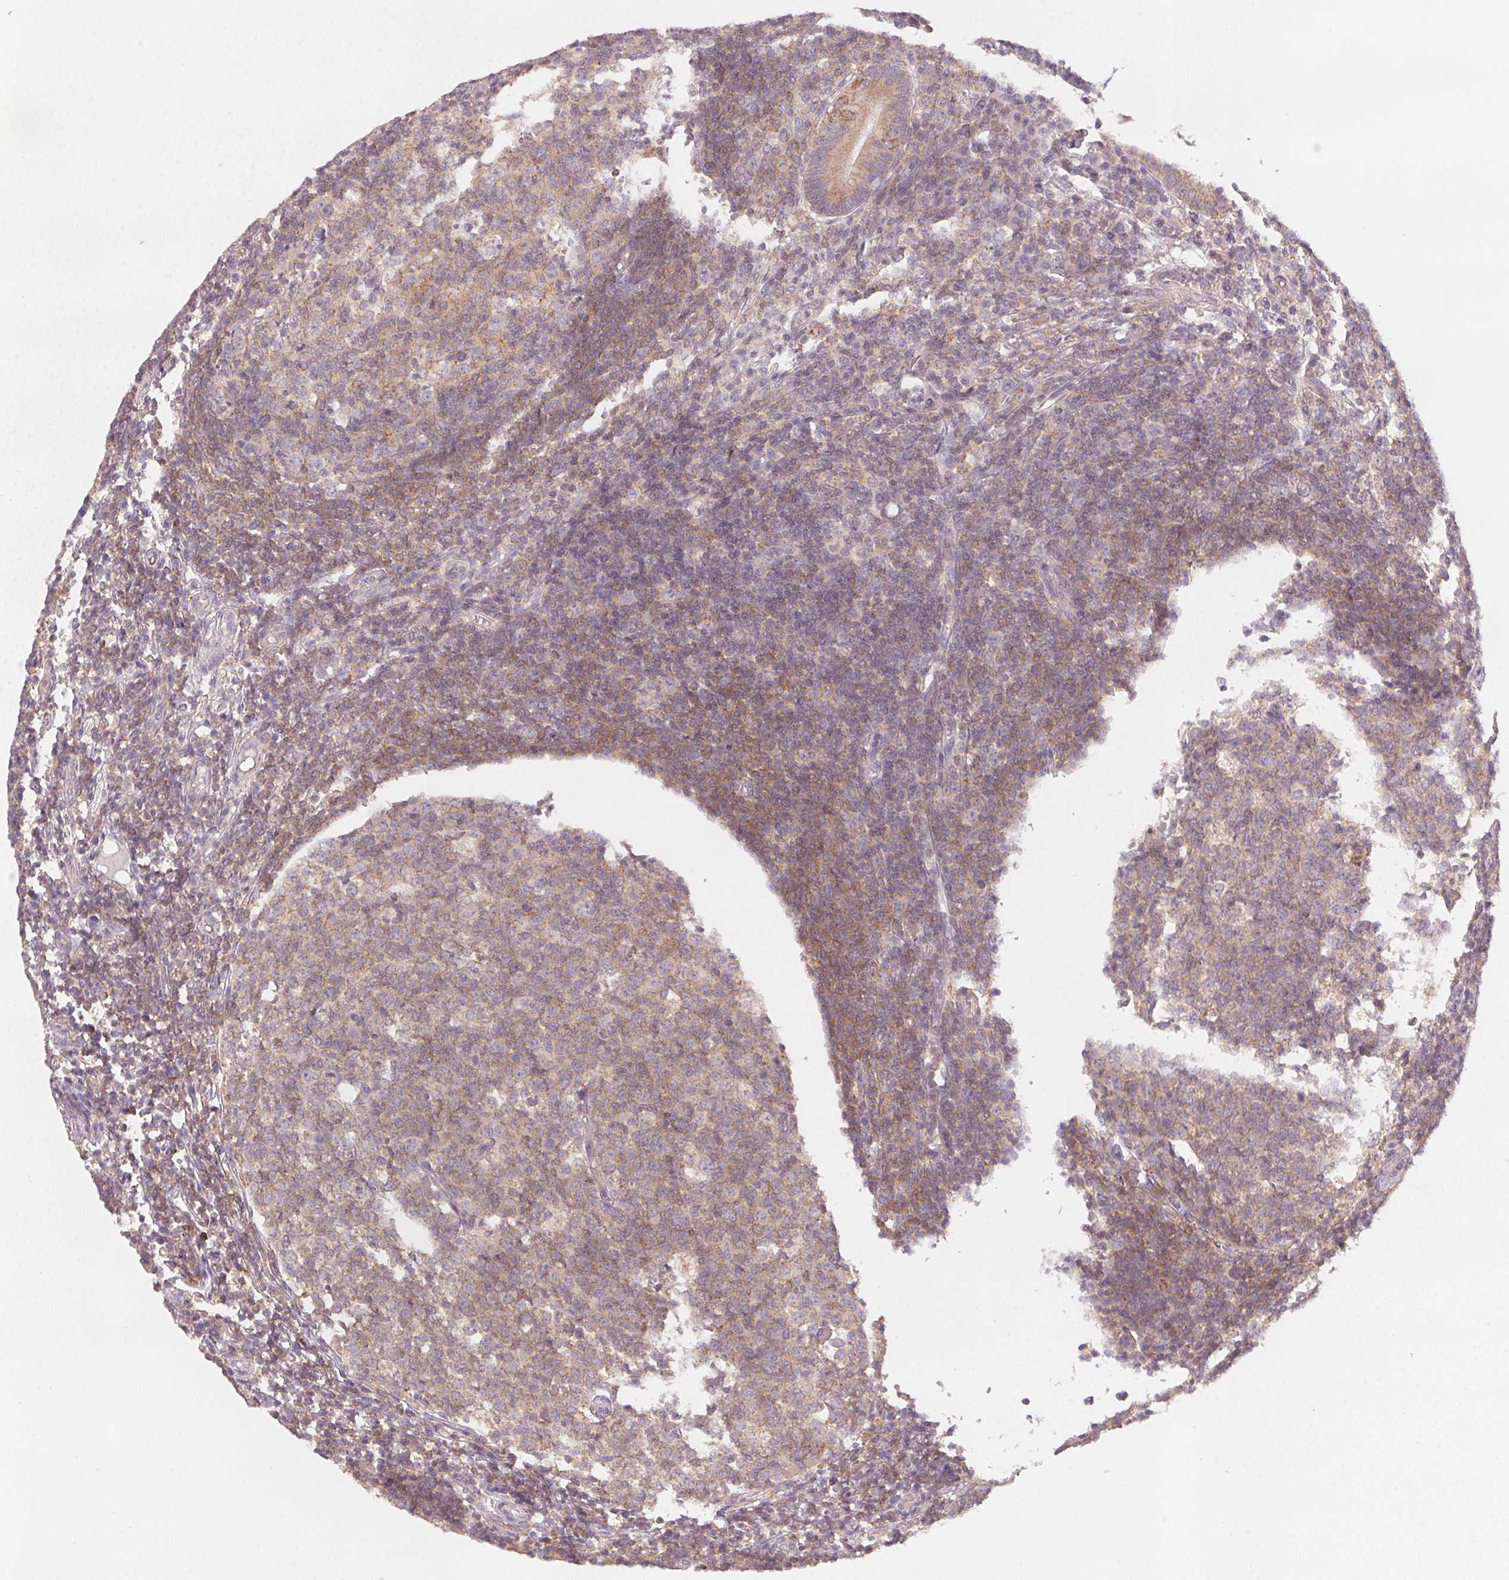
{"staining": {"intensity": "negative", "quantity": "none", "location": "none"}, "tissue": "appendix", "cell_type": "Glandular cells", "image_type": "normal", "snomed": [{"axis": "morphology", "description": "Normal tissue, NOS"}, {"axis": "topography", "description": "Appendix"}], "caption": "Image shows no protein positivity in glandular cells of benign appendix.", "gene": "NCOA4", "patient": {"sex": "male", "age": 18}}